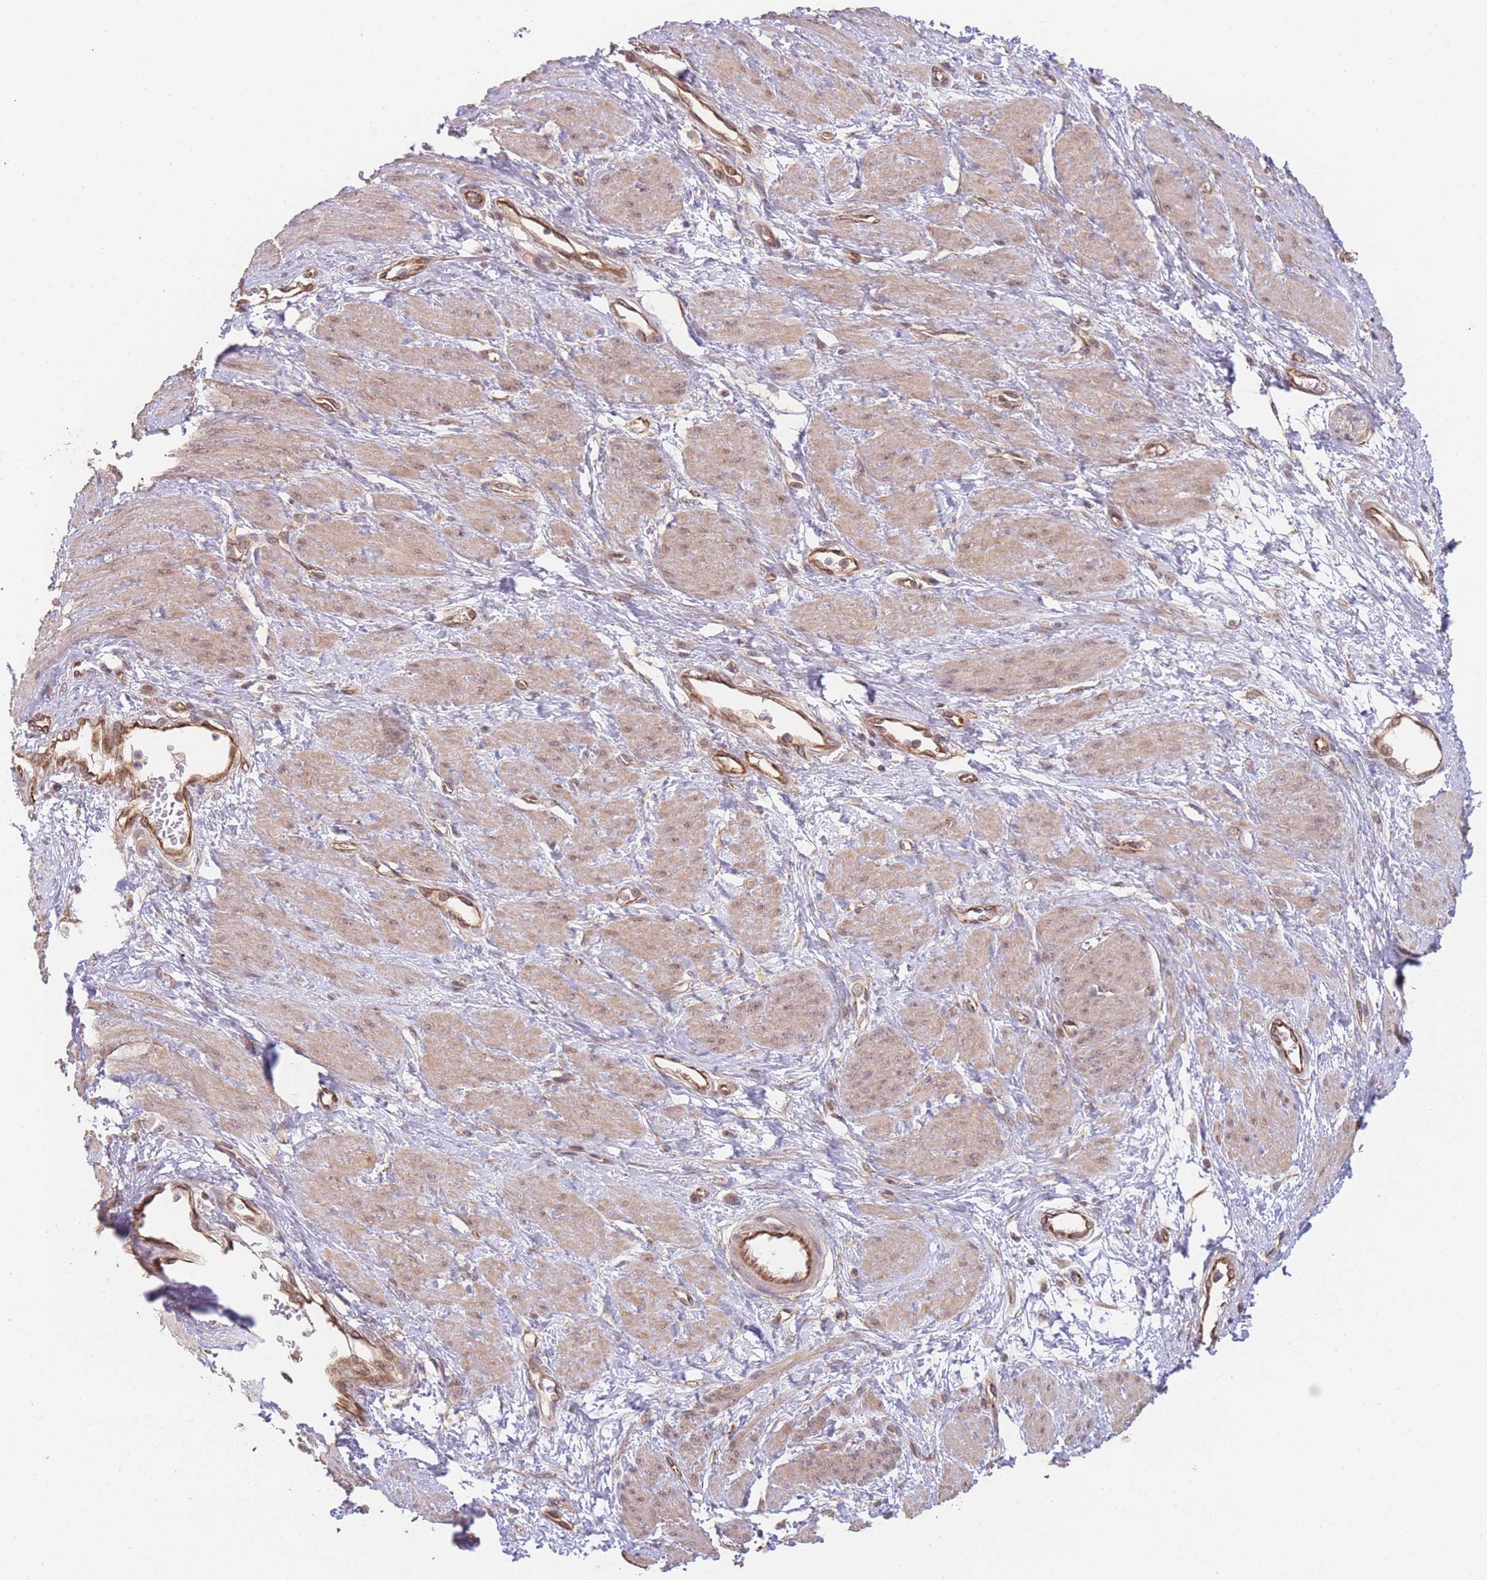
{"staining": {"intensity": "weak", "quantity": "25%-75%", "location": "cytoplasmic/membranous,nuclear"}, "tissue": "smooth muscle", "cell_type": "Smooth muscle cells", "image_type": "normal", "snomed": [{"axis": "morphology", "description": "Normal tissue, NOS"}, {"axis": "topography", "description": "Smooth muscle"}, {"axis": "topography", "description": "Uterus"}], "caption": "Immunohistochemical staining of benign human smooth muscle shows low levels of weak cytoplasmic/membranous,nuclear staining in about 25%-75% of smooth muscle cells. The staining is performed using DAB brown chromogen to label protein expression. The nuclei are counter-stained blue using hematoxylin.", "gene": "PXMP4", "patient": {"sex": "female", "age": 39}}